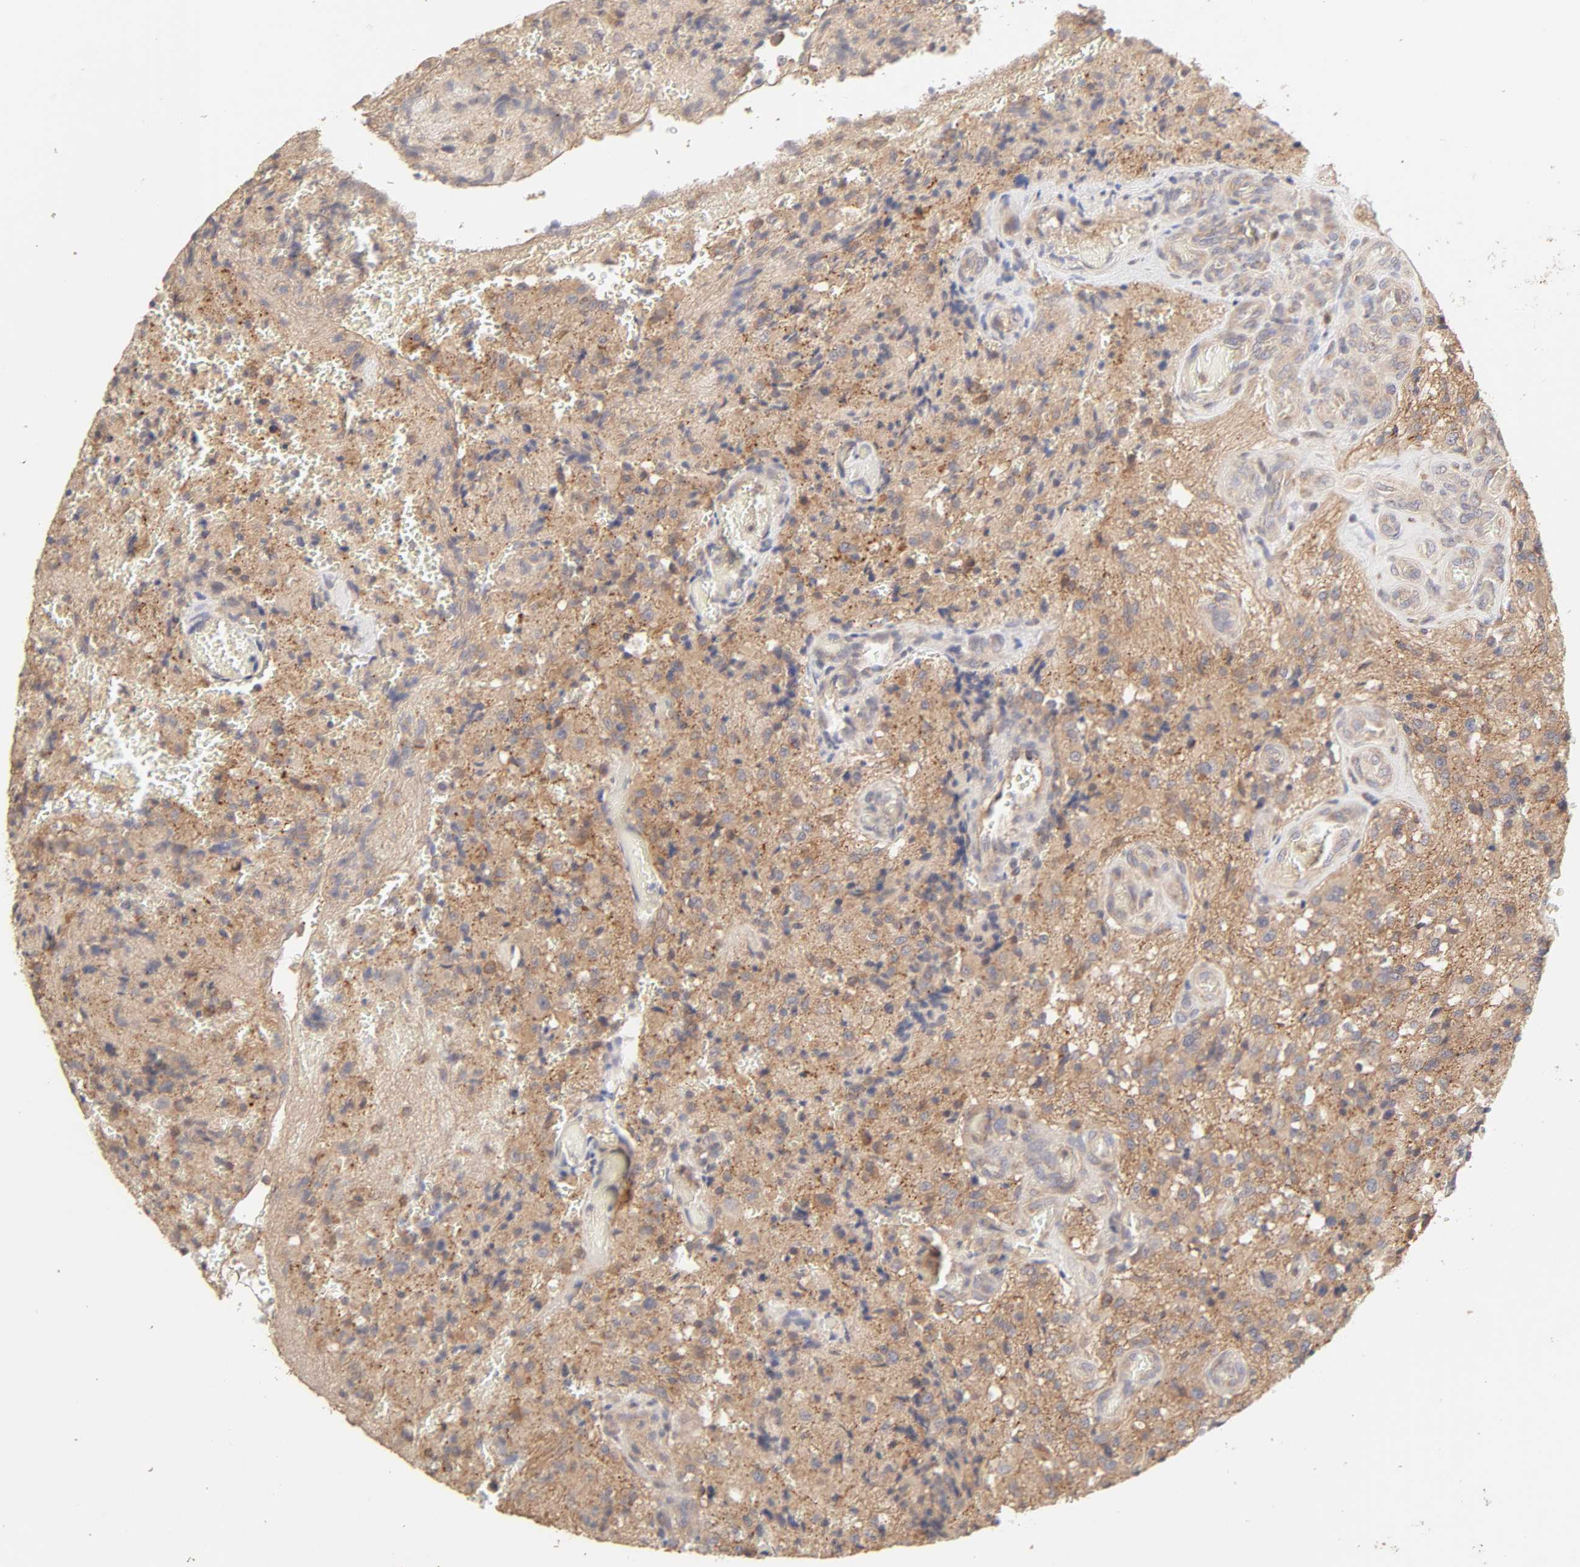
{"staining": {"intensity": "moderate", "quantity": "<25%", "location": "cytoplasmic/membranous"}, "tissue": "glioma", "cell_type": "Tumor cells", "image_type": "cancer", "snomed": [{"axis": "morphology", "description": "Normal tissue, NOS"}, {"axis": "morphology", "description": "Glioma, malignant, High grade"}, {"axis": "topography", "description": "Cerebral cortex"}], "caption": "Moderate cytoplasmic/membranous expression is identified in approximately <25% of tumor cells in high-grade glioma (malignant).", "gene": "AP1G2", "patient": {"sex": "male", "age": 56}}